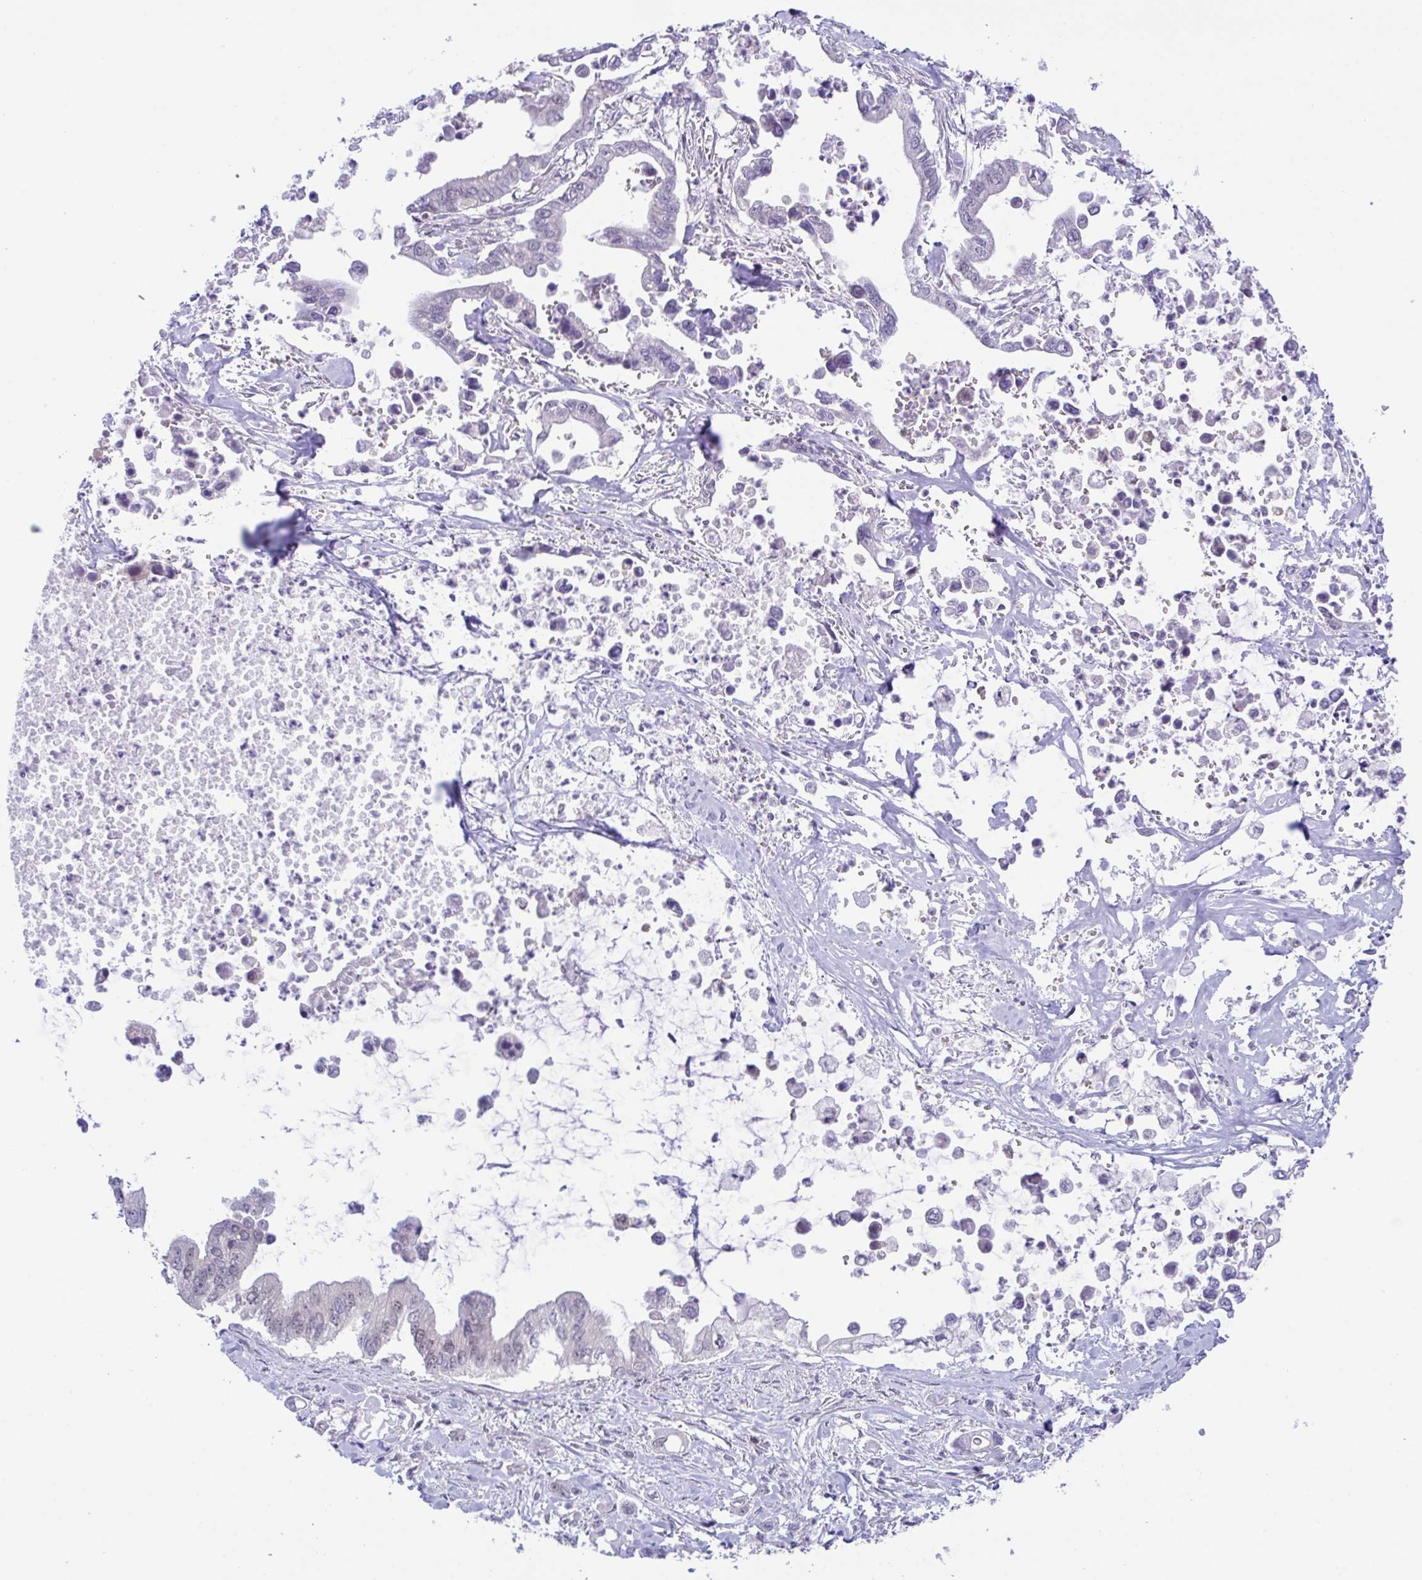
{"staining": {"intensity": "negative", "quantity": "none", "location": "none"}, "tissue": "pancreatic cancer", "cell_type": "Tumor cells", "image_type": "cancer", "snomed": [{"axis": "morphology", "description": "Adenocarcinoma, NOS"}, {"axis": "topography", "description": "Pancreas"}], "caption": "Tumor cells show no significant protein staining in adenocarcinoma (pancreatic). Nuclei are stained in blue.", "gene": "ZNF444", "patient": {"sex": "male", "age": 61}}